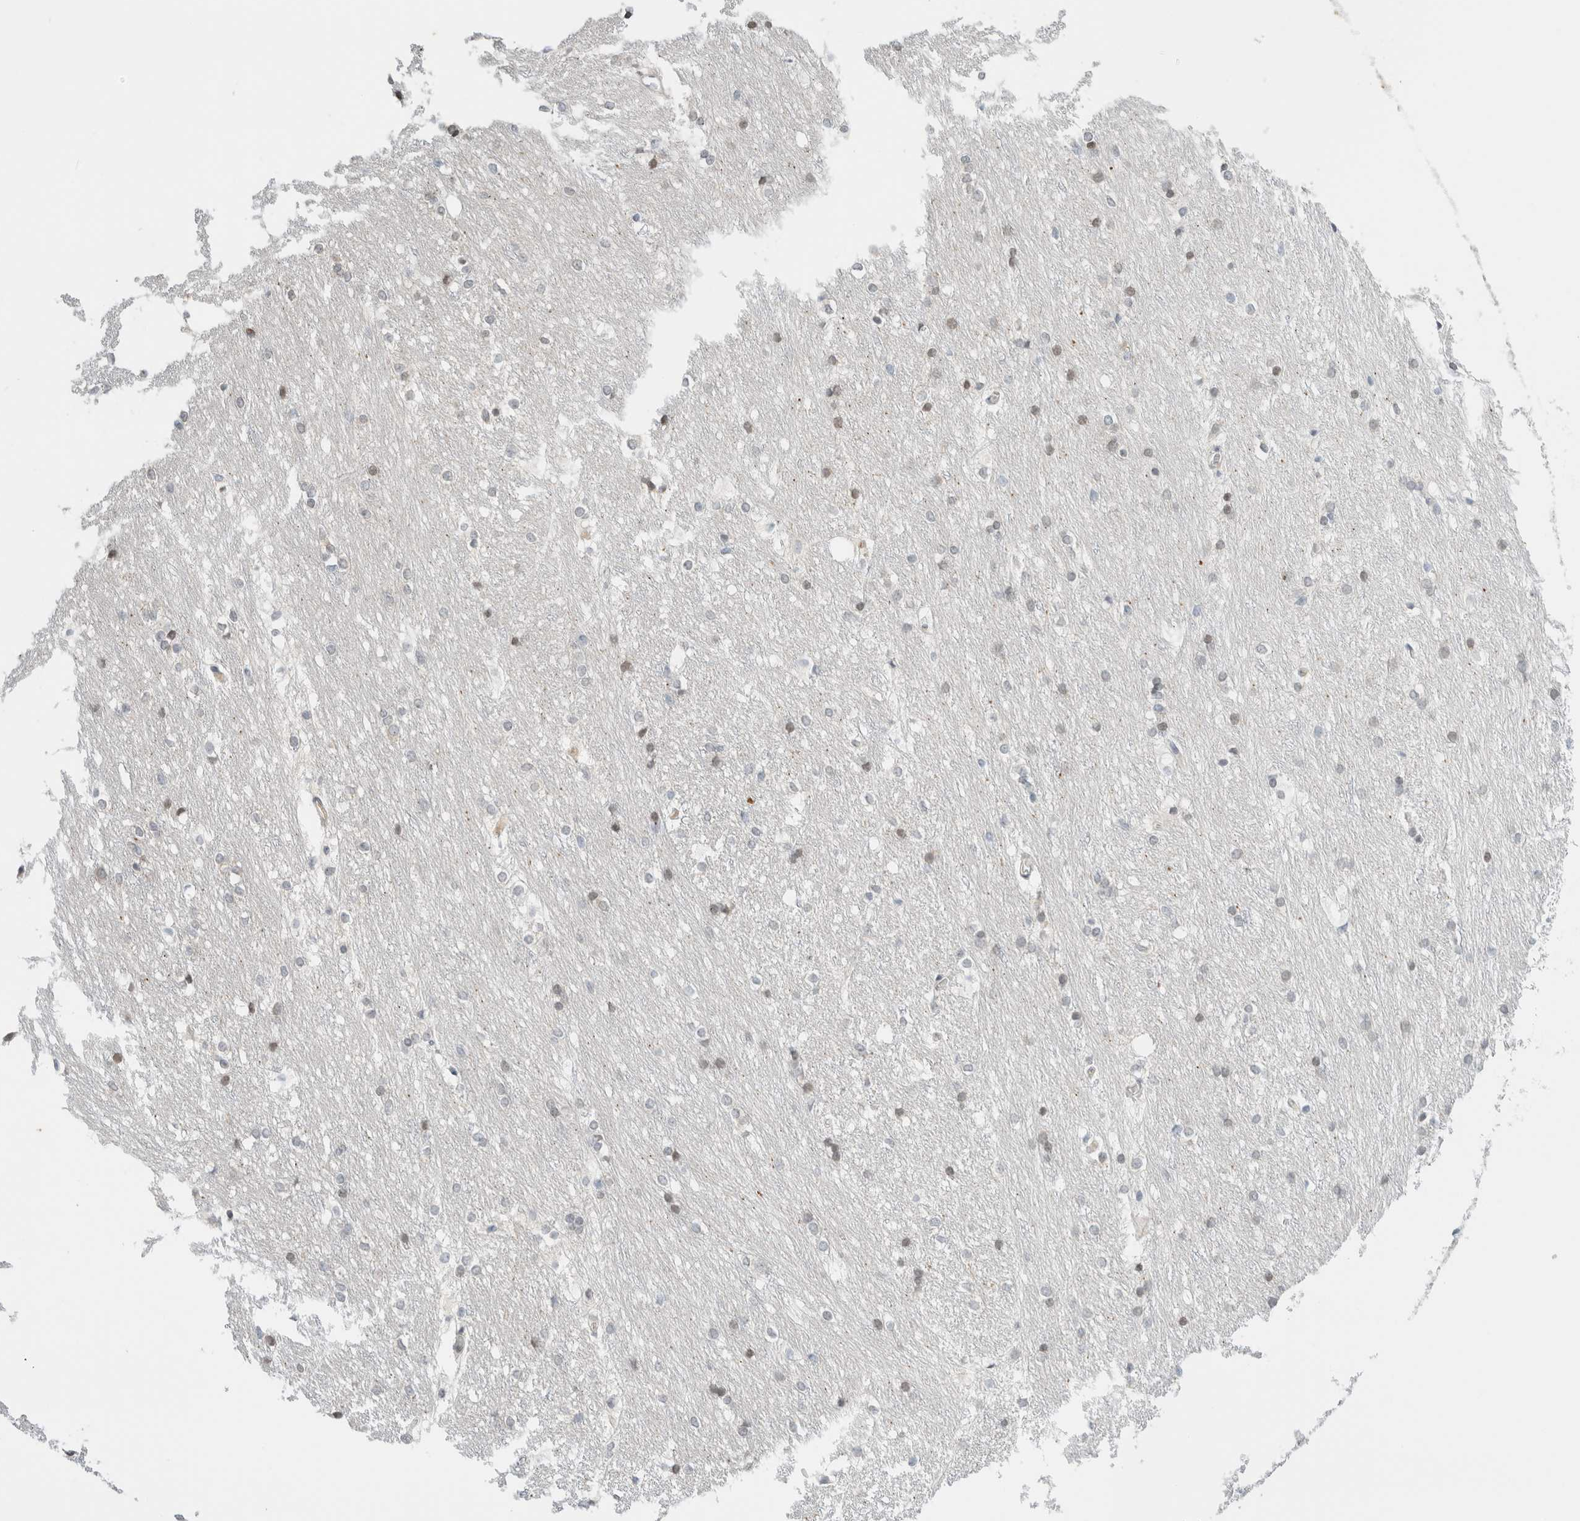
{"staining": {"intensity": "weak", "quantity": "25%-75%", "location": "cytoplasmic/membranous"}, "tissue": "caudate", "cell_type": "Glial cells", "image_type": "normal", "snomed": [{"axis": "morphology", "description": "Normal tissue, NOS"}, {"axis": "topography", "description": "Lateral ventricle wall"}], "caption": "DAB immunohistochemical staining of unremarkable human caudate demonstrates weak cytoplasmic/membranous protein positivity in about 25%-75% of glial cells. (brown staining indicates protein expression, while blue staining denotes nuclei).", "gene": "SPRTN", "patient": {"sex": "female", "age": 19}}